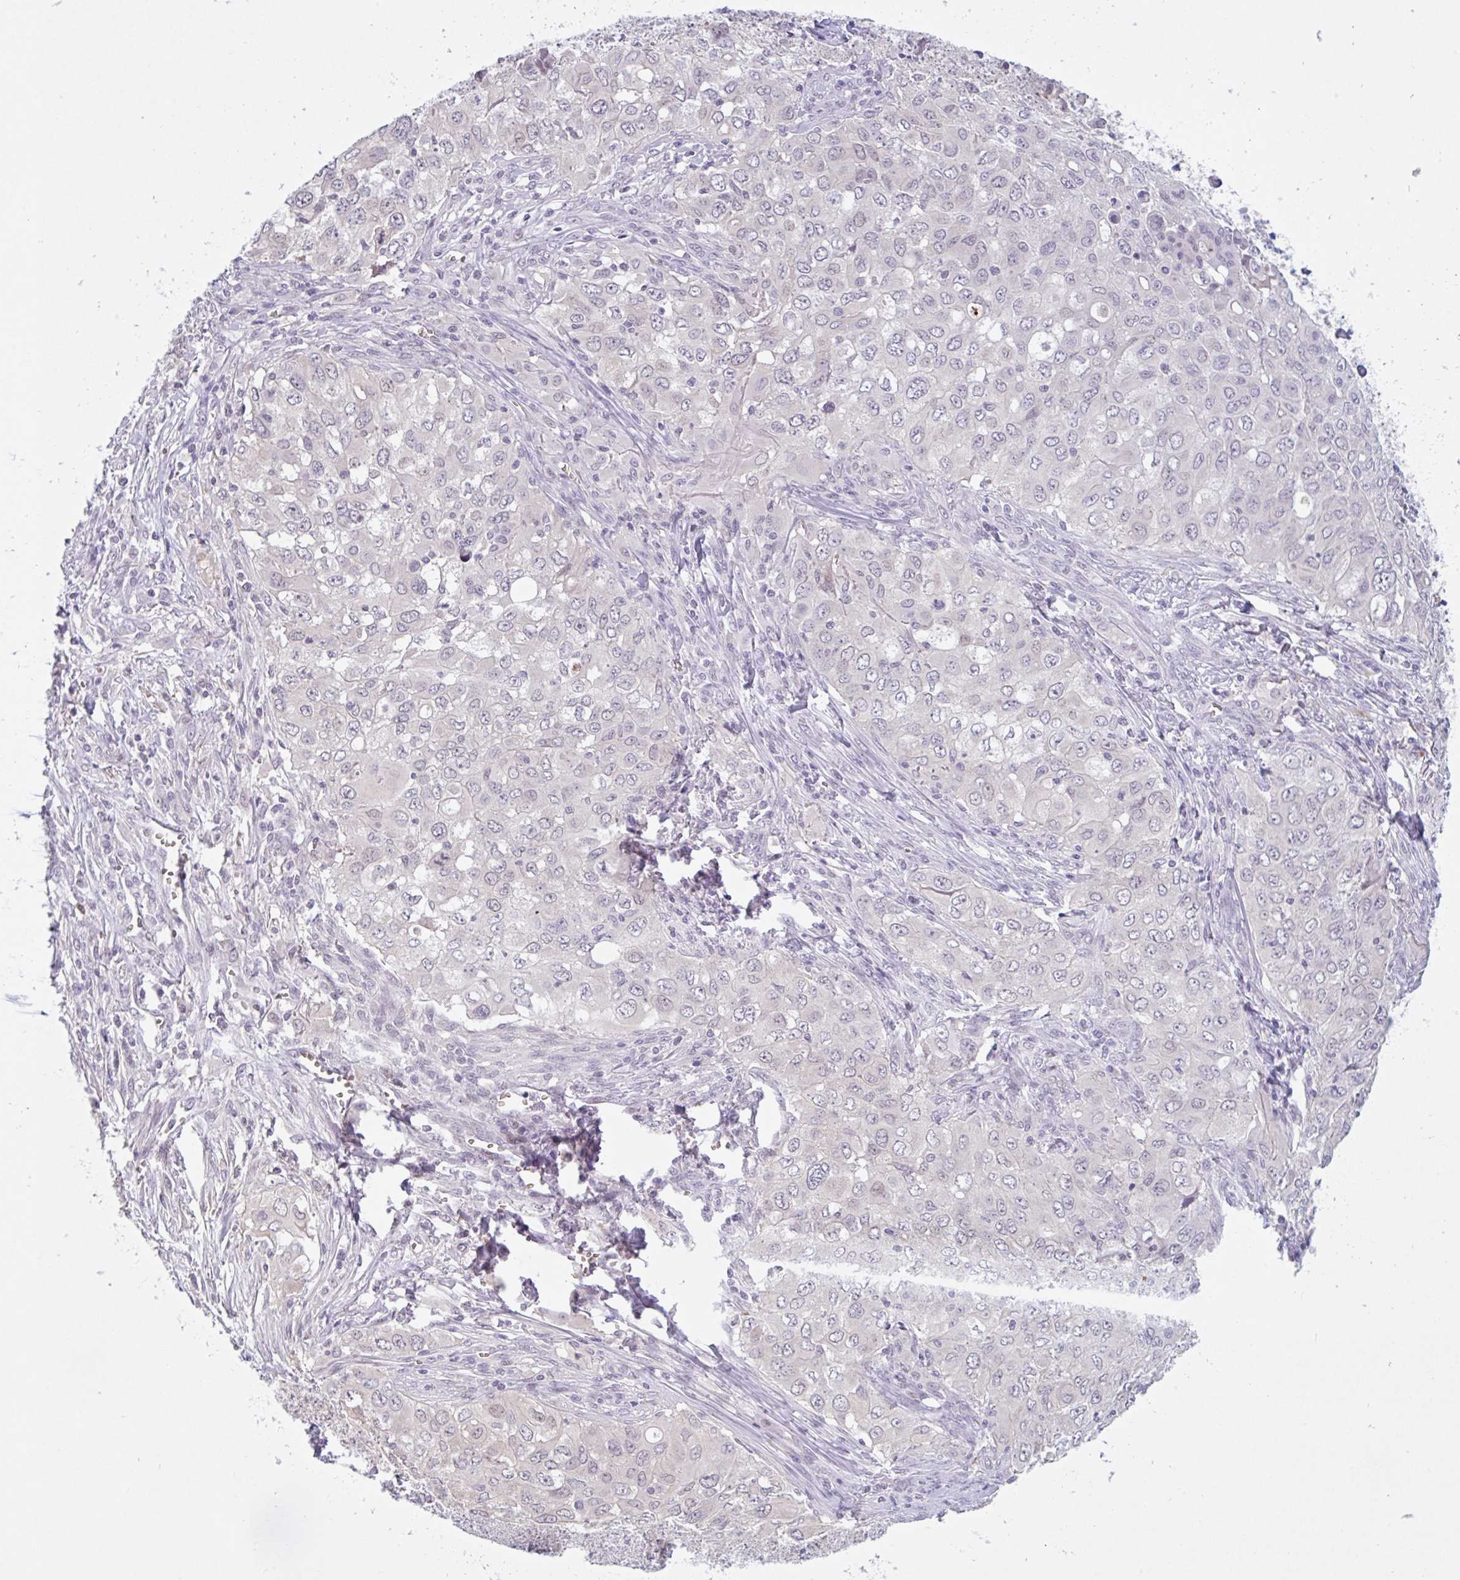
{"staining": {"intensity": "negative", "quantity": "none", "location": "none"}, "tissue": "lung cancer", "cell_type": "Tumor cells", "image_type": "cancer", "snomed": [{"axis": "morphology", "description": "Adenocarcinoma, NOS"}, {"axis": "morphology", "description": "Adenocarcinoma, metastatic, NOS"}, {"axis": "topography", "description": "Lymph node"}, {"axis": "topography", "description": "Lung"}], "caption": "High power microscopy histopathology image of an immunohistochemistry (IHC) image of lung cancer (adenocarcinoma), revealing no significant staining in tumor cells. (IHC, brightfield microscopy, high magnification).", "gene": "RHAG", "patient": {"sex": "female", "age": 42}}